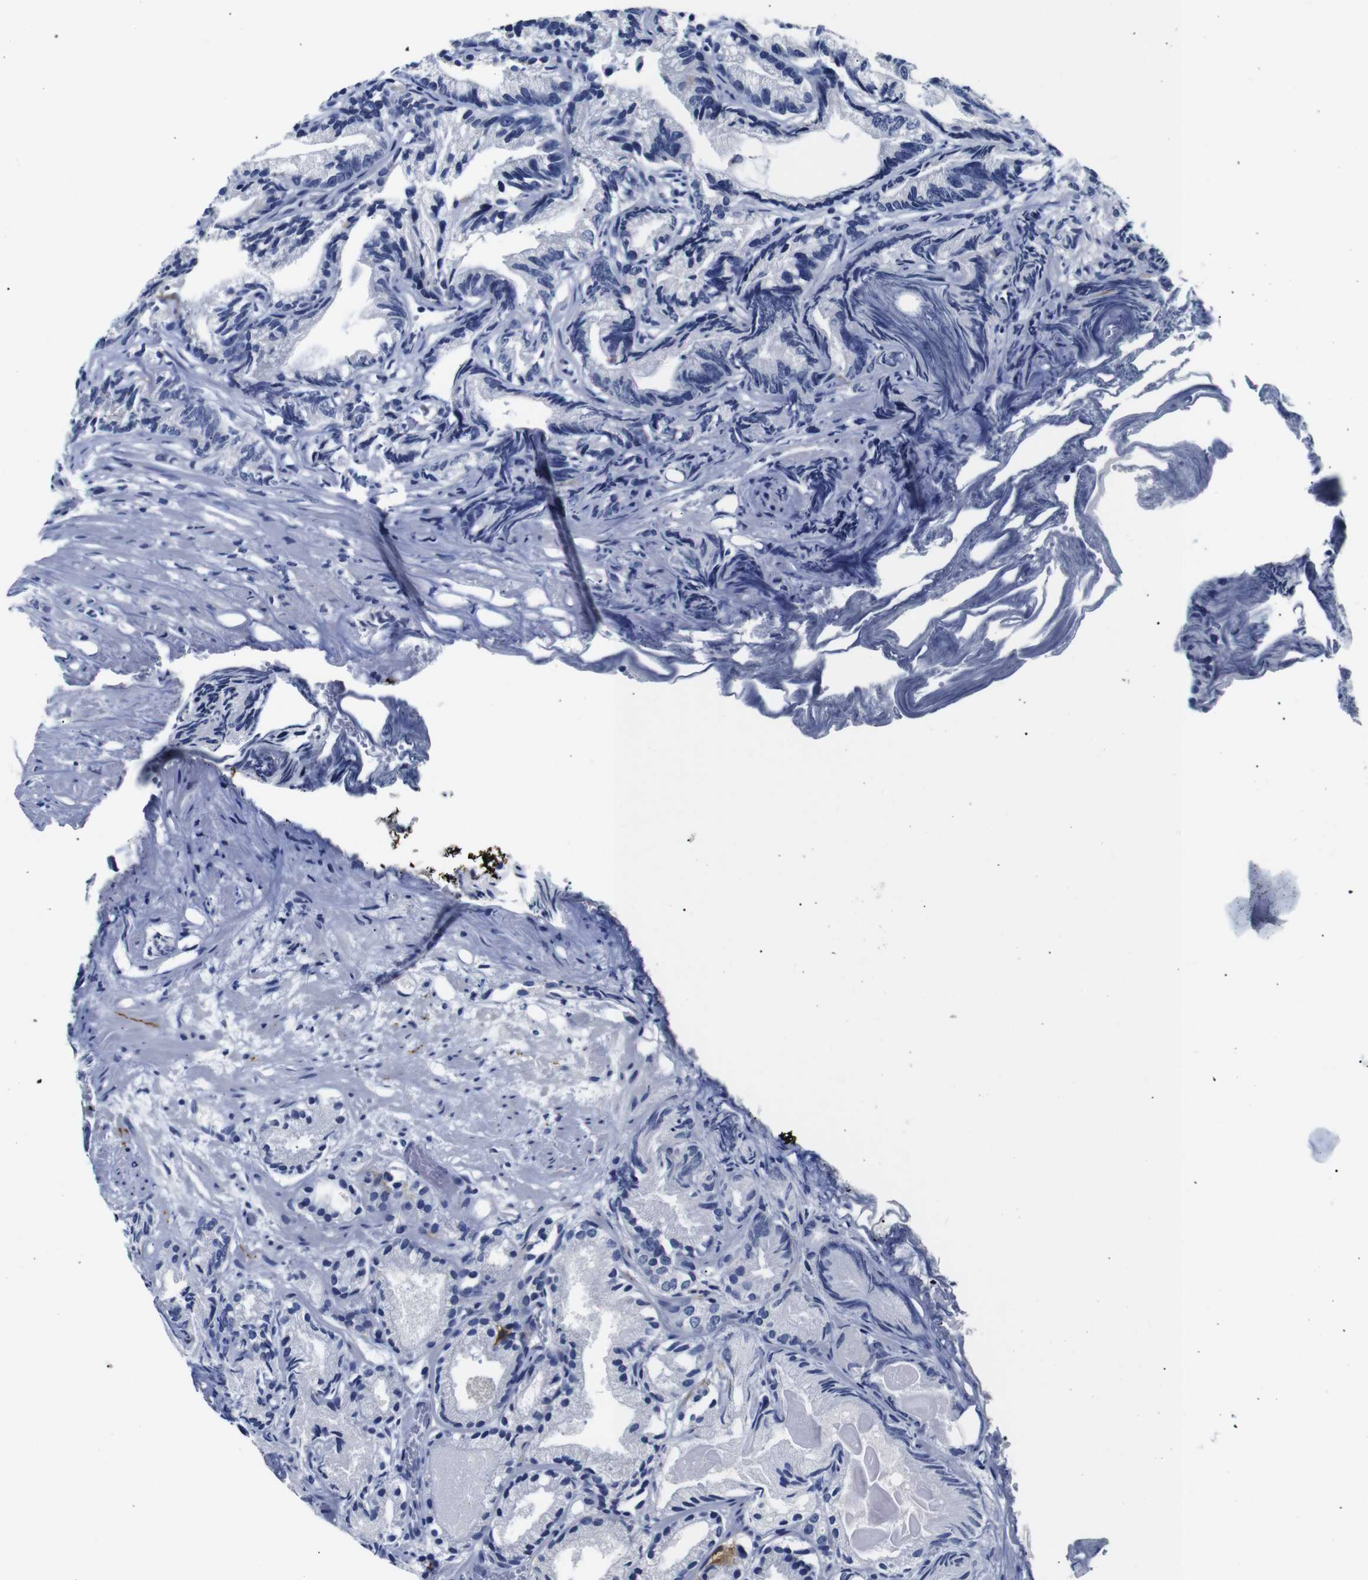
{"staining": {"intensity": "negative", "quantity": "none", "location": "none"}, "tissue": "prostate cancer", "cell_type": "Tumor cells", "image_type": "cancer", "snomed": [{"axis": "morphology", "description": "Adenocarcinoma, Low grade"}, {"axis": "topography", "description": "Prostate"}], "caption": "Histopathology image shows no significant protein expression in tumor cells of prostate adenocarcinoma (low-grade).", "gene": "GAP43", "patient": {"sex": "male", "age": 89}}